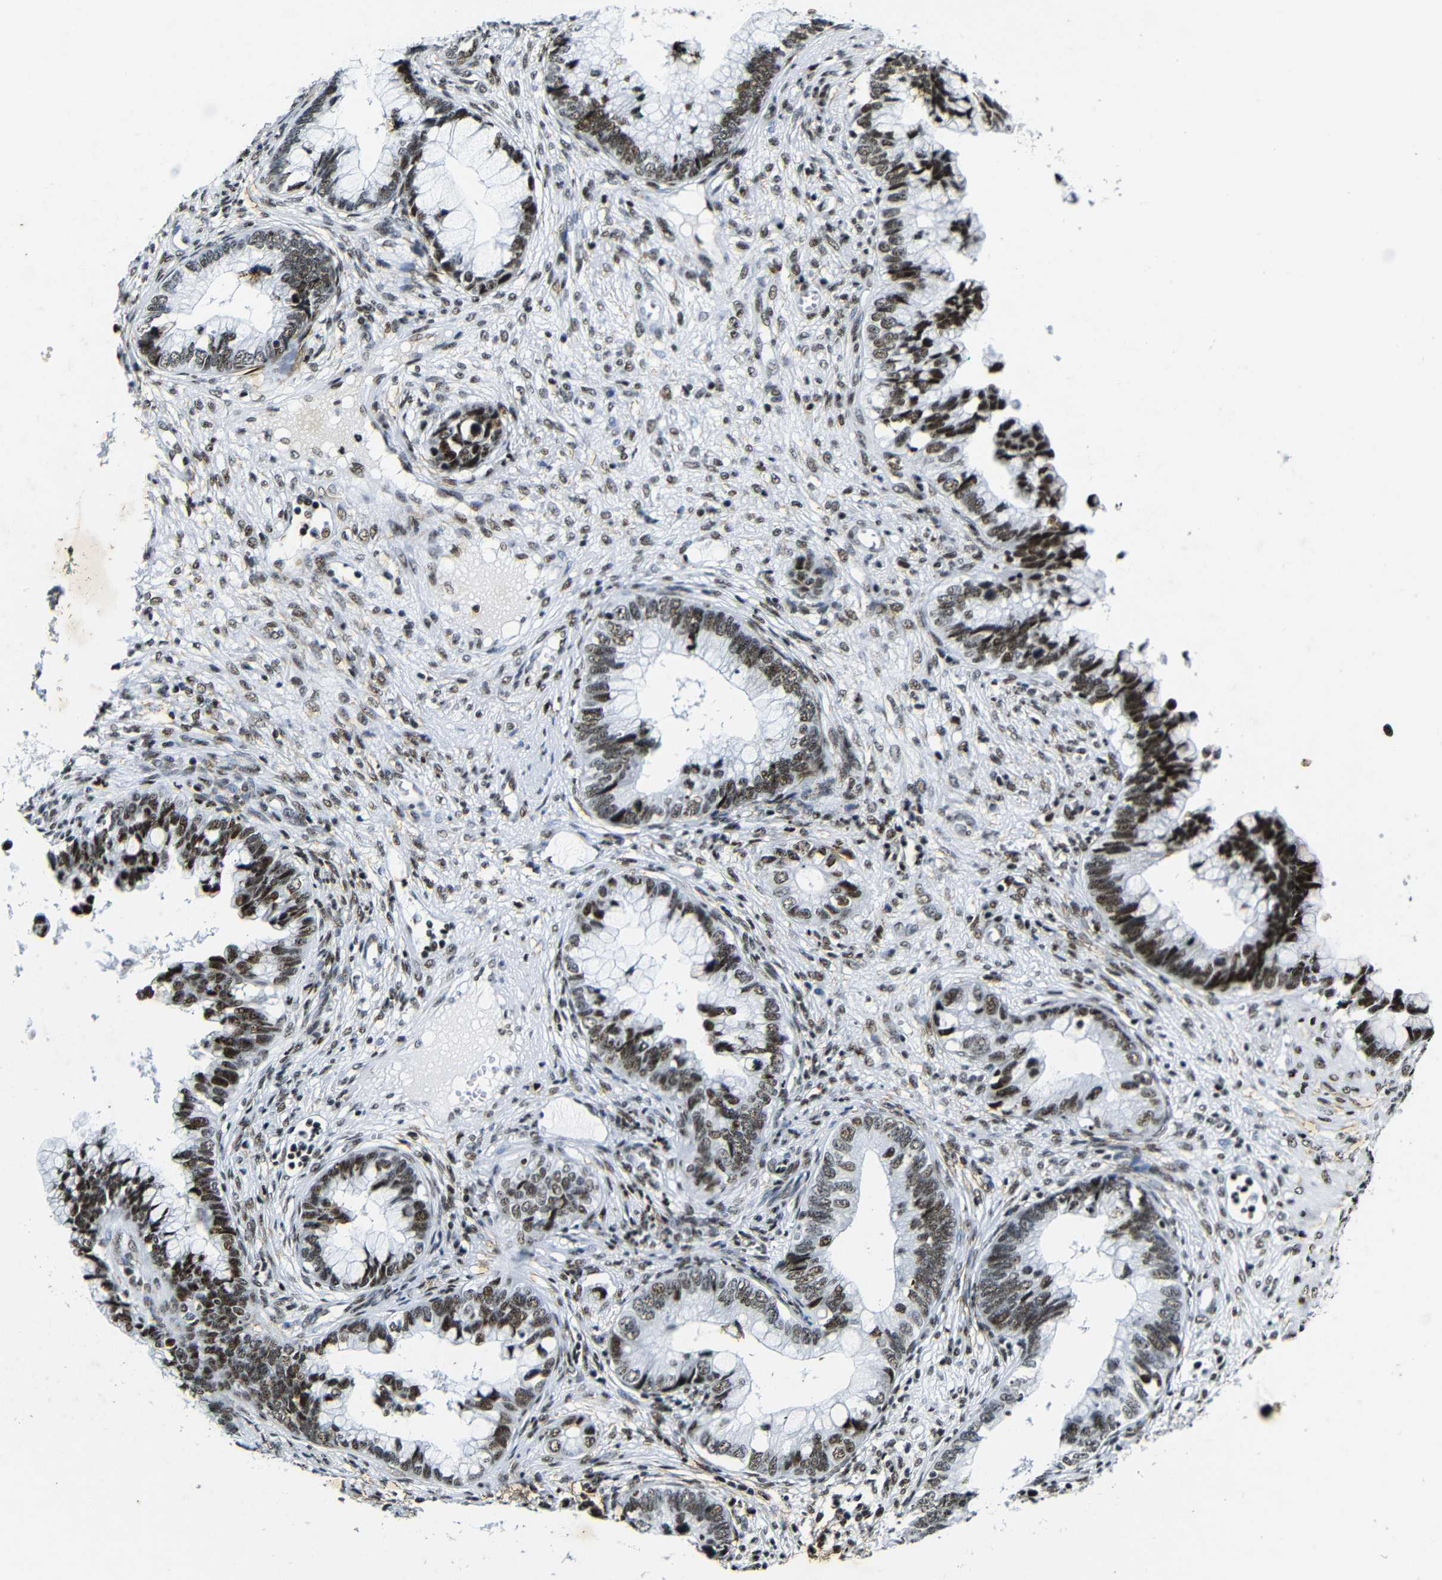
{"staining": {"intensity": "strong", "quantity": ">75%", "location": "nuclear"}, "tissue": "cervical cancer", "cell_type": "Tumor cells", "image_type": "cancer", "snomed": [{"axis": "morphology", "description": "Adenocarcinoma, NOS"}, {"axis": "topography", "description": "Cervix"}], "caption": "Cervical cancer tissue displays strong nuclear staining in approximately >75% of tumor cells, visualized by immunohistochemistry.", "gene": "SRSF1", "patient": {"sex": "female", "age": 44}}